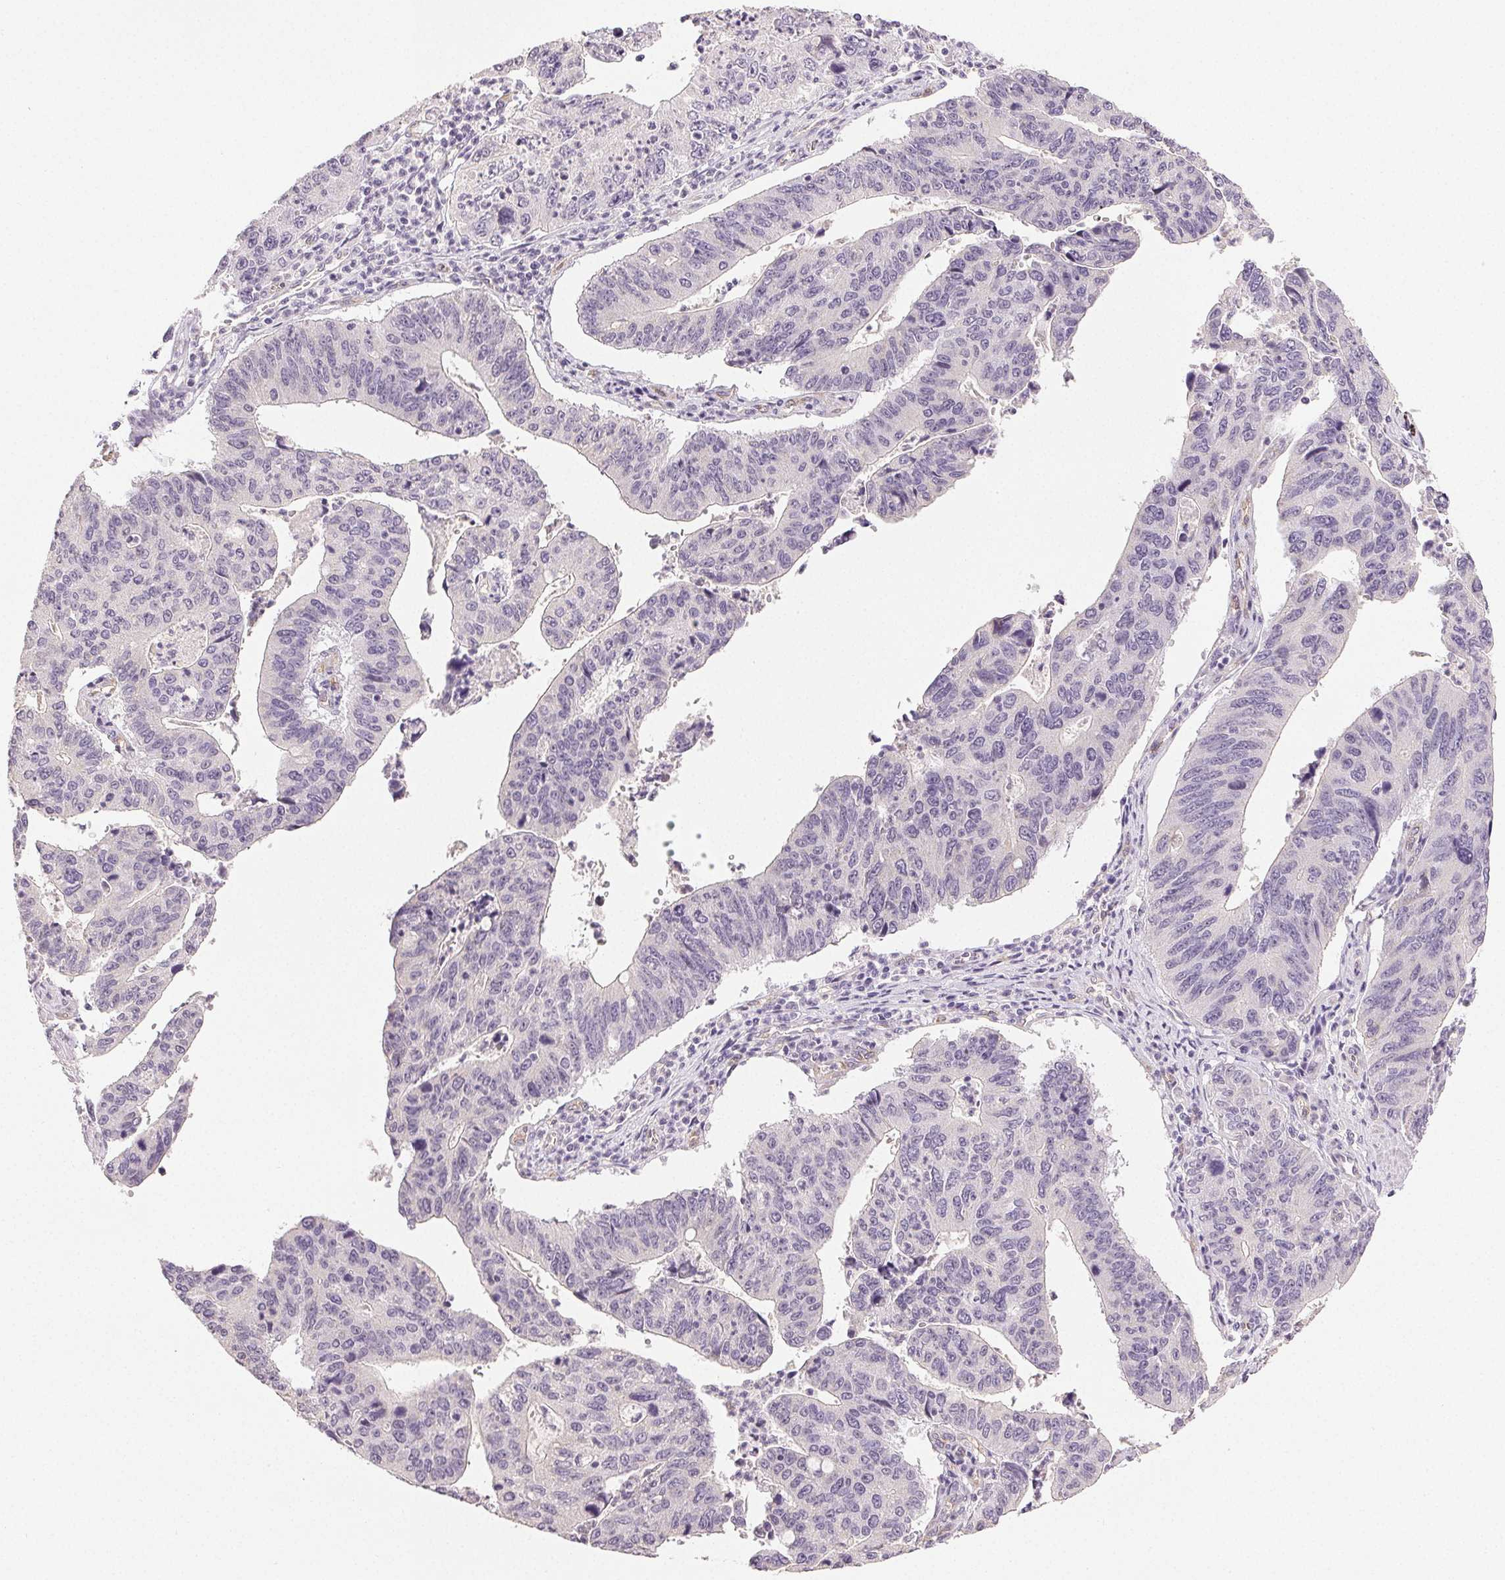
{"staining": {"intensity": "negative", "quantity": "none", "location": "none"}, "tissue": "stomach cancer", "cell_type": "Tumor cells", "image_type": "cancer", "snomed": [{"axis": "morphology", "description": "Adenocarcinoma, NOS"}, {"axis": "topography", "description": "Stomach"}], "caption": "IHC of stomach adenocarcinoma exhibits no expression in tumor cells.", "gene": "PLCB1", "patient": {"sex": "male", "age": 59}}